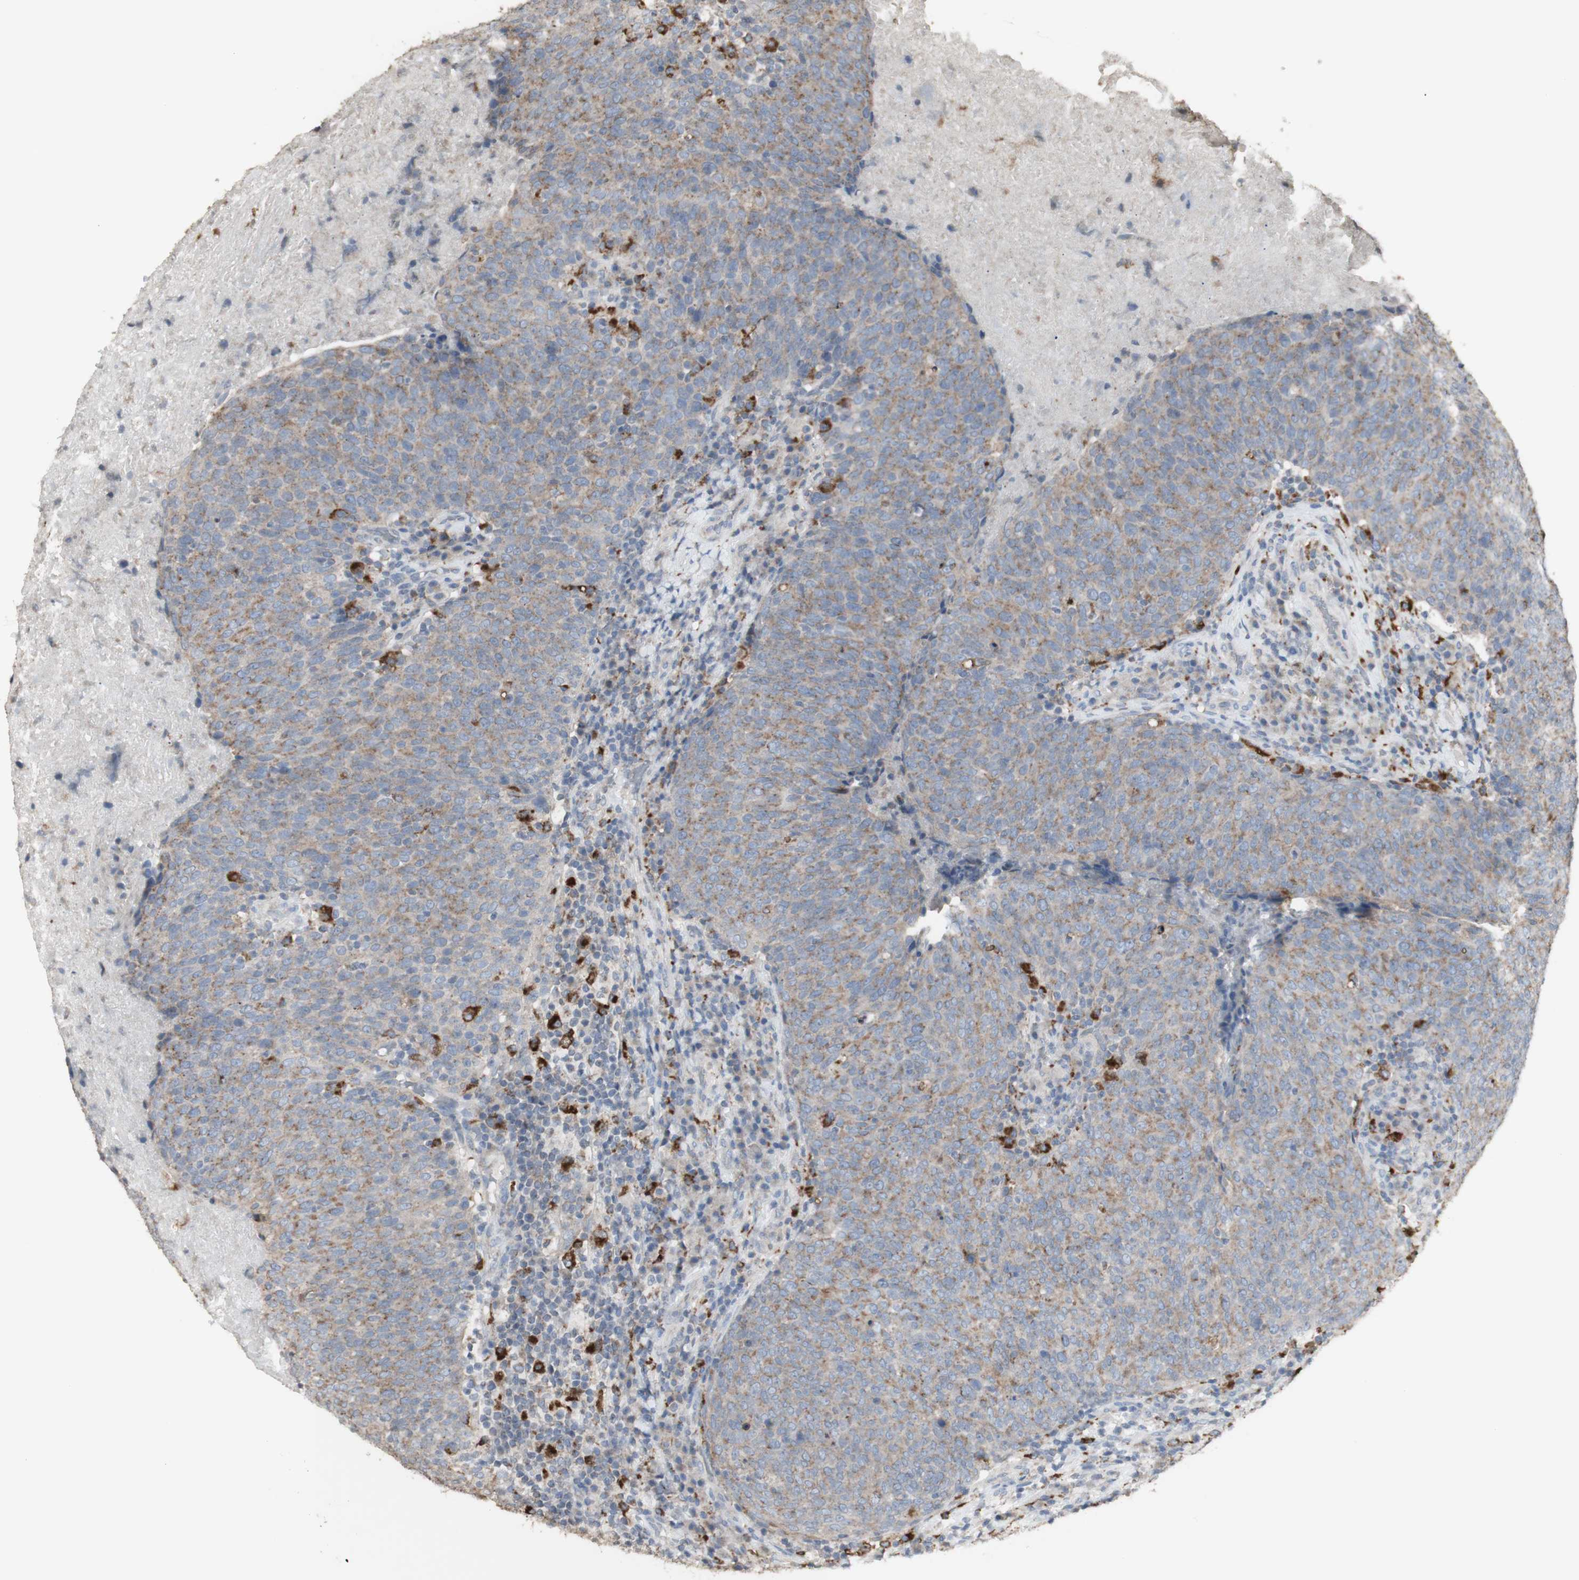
{"staining": {"intensity": "moderate", "quantity": "<25%", "location": "cytoplasmic/membranous"}, "tissue": "head and neck cancer", "cell_type": "Tumor cells", "image_type": "cancer", "snomed": [{"axis": "morphology", "description": "Squamous cell carcinoma, NOS"}, {"axis": "morphology", "description": "Squamous cell carcinoma, metastatic, NOS"}, {"axis": "topography", "description": "Lymph node"}, {"axis": "topography", "description": "Head-Neck"}], "caption": "Tumor cells show moderate cytoplasmic/membranous expression in approximately <25% of cells in head and neck metastatic squamous cell carcinoma.", "gene": "ATP6V1E1", "patient": {"sex": "male", "age": 62}}